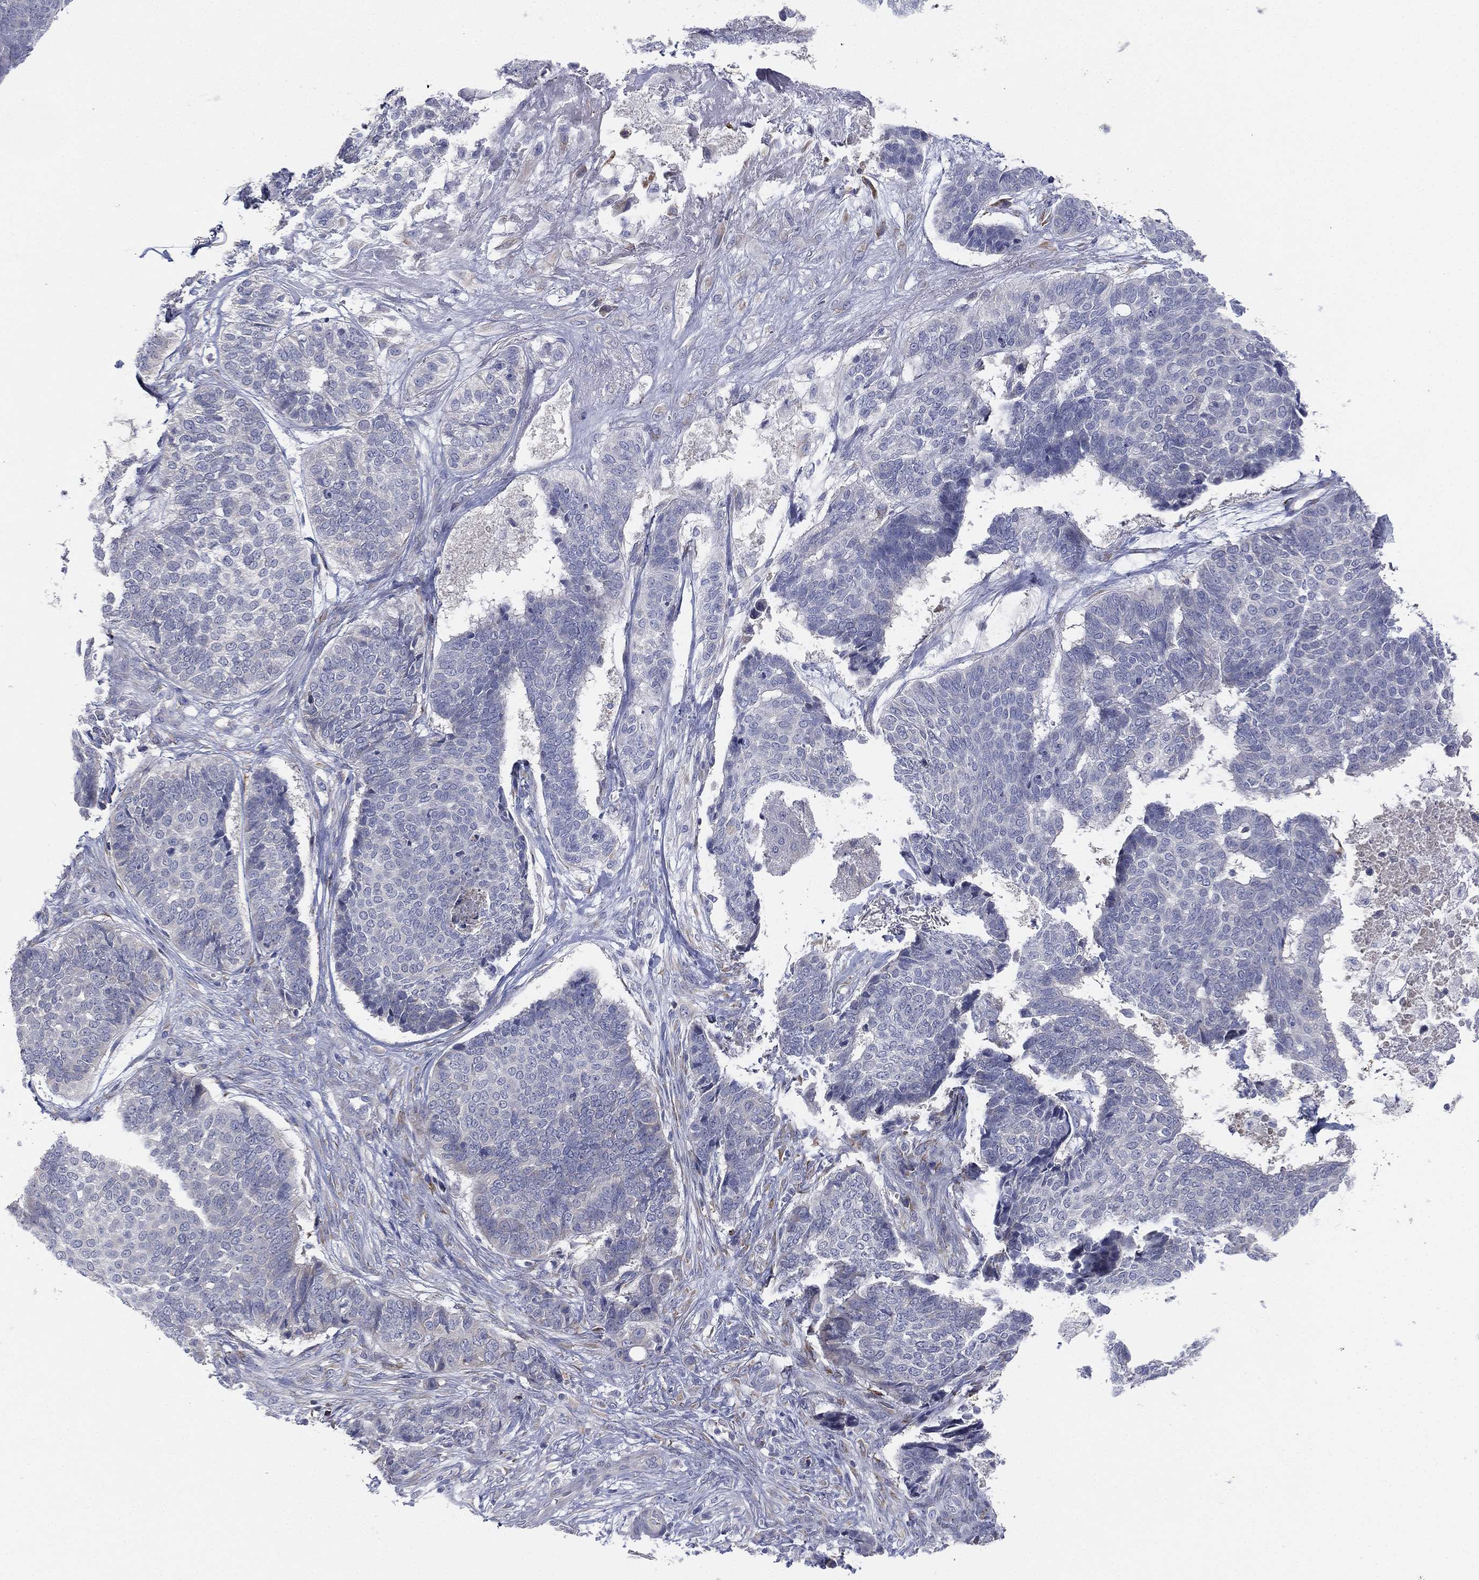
{"staining": {"intensity": "negative", "quantity": "none", "location": "none"}, "tissue": "skin cancer", "cell_type": "Tumor cells", "image_type": "cancer", "snomed": [{"axis": "morphology", "description": "Basal cell carcinoma"}, {"axis": "topography", "description": "Skin"}], "caption": "A histopathology image of human skin cancer (basal cell carcinoma) is negative for staining in tumor cells.", "gene": "MLF1", "patient": {"sex": "male", "age": 86}}